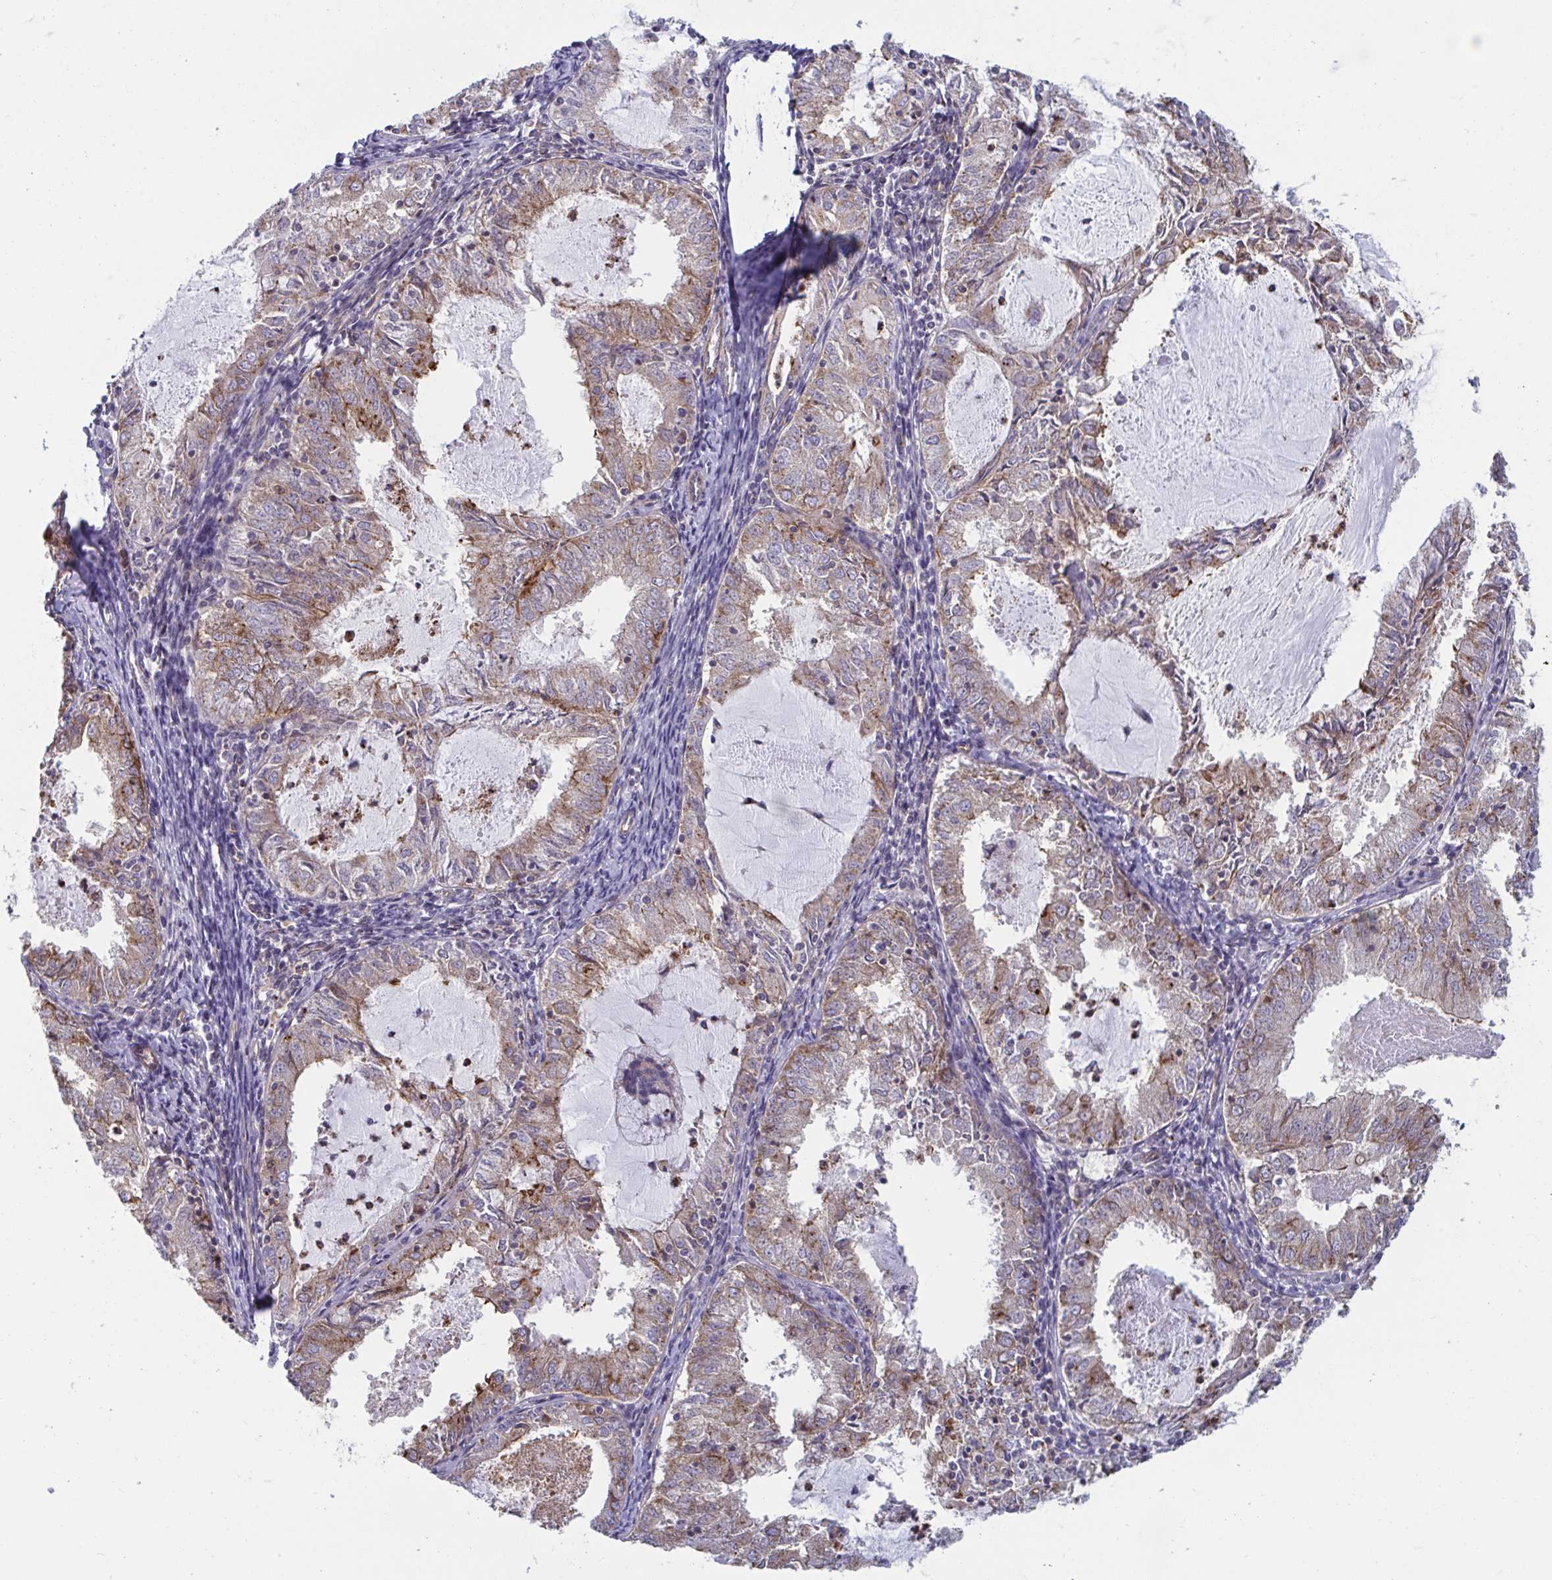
{"staining": {"intensity": "moderate", "quantity": "25%-75%", "location": "cytoplasmic/membranous"}, "tissue": "endometrial cancer", "cell_type": "Tumor cells", "image_type": "cancer", "snomed": [{"axis": "morphology", "description": "Adenocarcinoma, NOS"}, {"axis": "topography", "description": "Endometrium"}], "caption": "Brown immunohistochemical staining in endometrial cancer reveals moderate cytoplasmic/membranous expression in about 25%-75% of tumor cells.", "gene": "SLC9A6", "patient": {"sex": "female", "age": 57}}